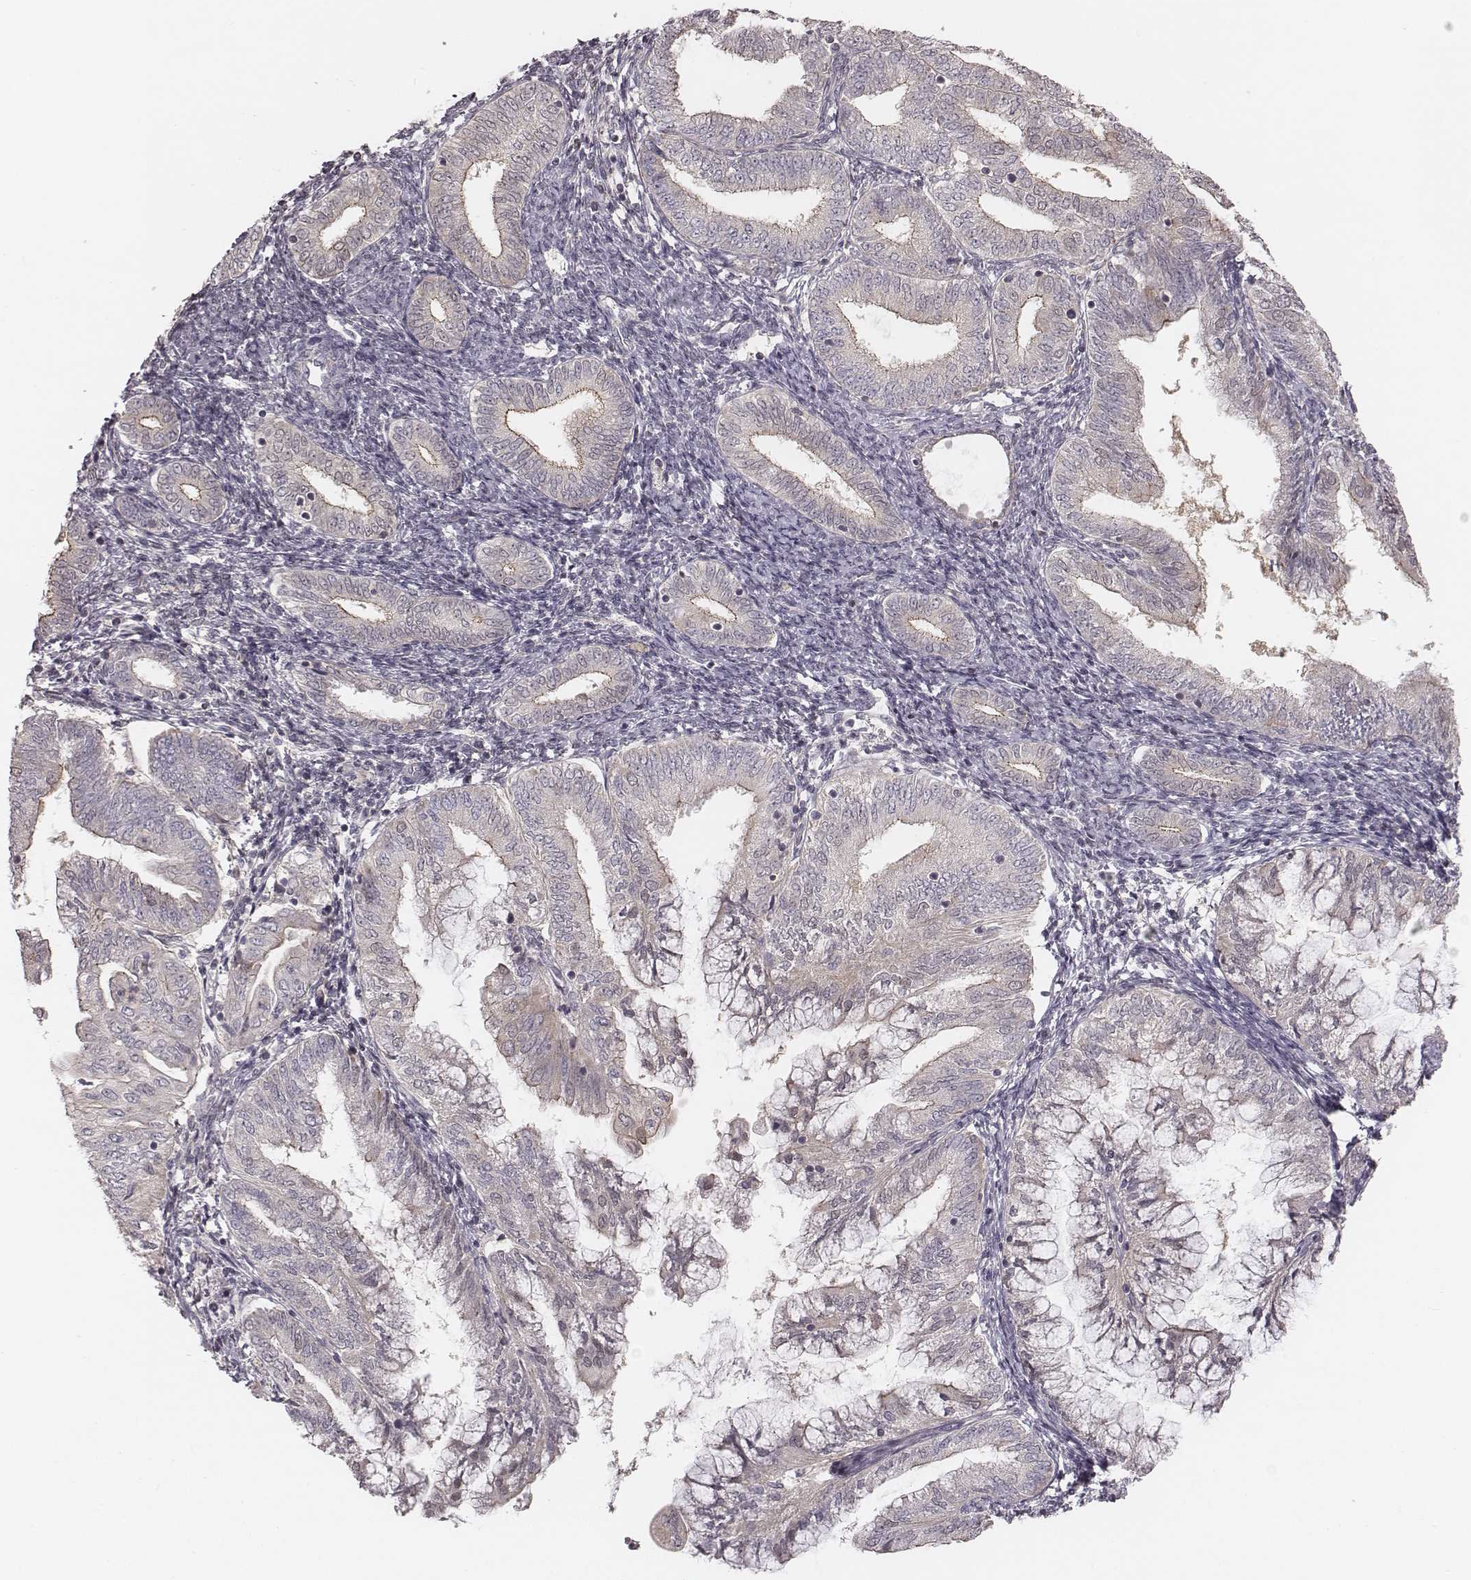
{"staining": {"intensity": "weak", "quantity": "25%-75%", "location": "cytoplasmic/membranous"}, "tissue": "endometrial cancer", "cell_type": "Tumor cells", "image_type": "cancer", "snomed": [{"axis": "morphology", "description": "Adenocarcinoma, NOS"}, {"axis": "topography", "description": "Endometrium"}], "caption": "The immunohistochemical stain labels weak cytoplasmic/membranous staining in tumor cells of endometrial cancer tissue. The protein is shown in brown color, while the nuclei are stained blue.", "gene": "TDRD5", "patient": {"sex": "female", "age": 55}}